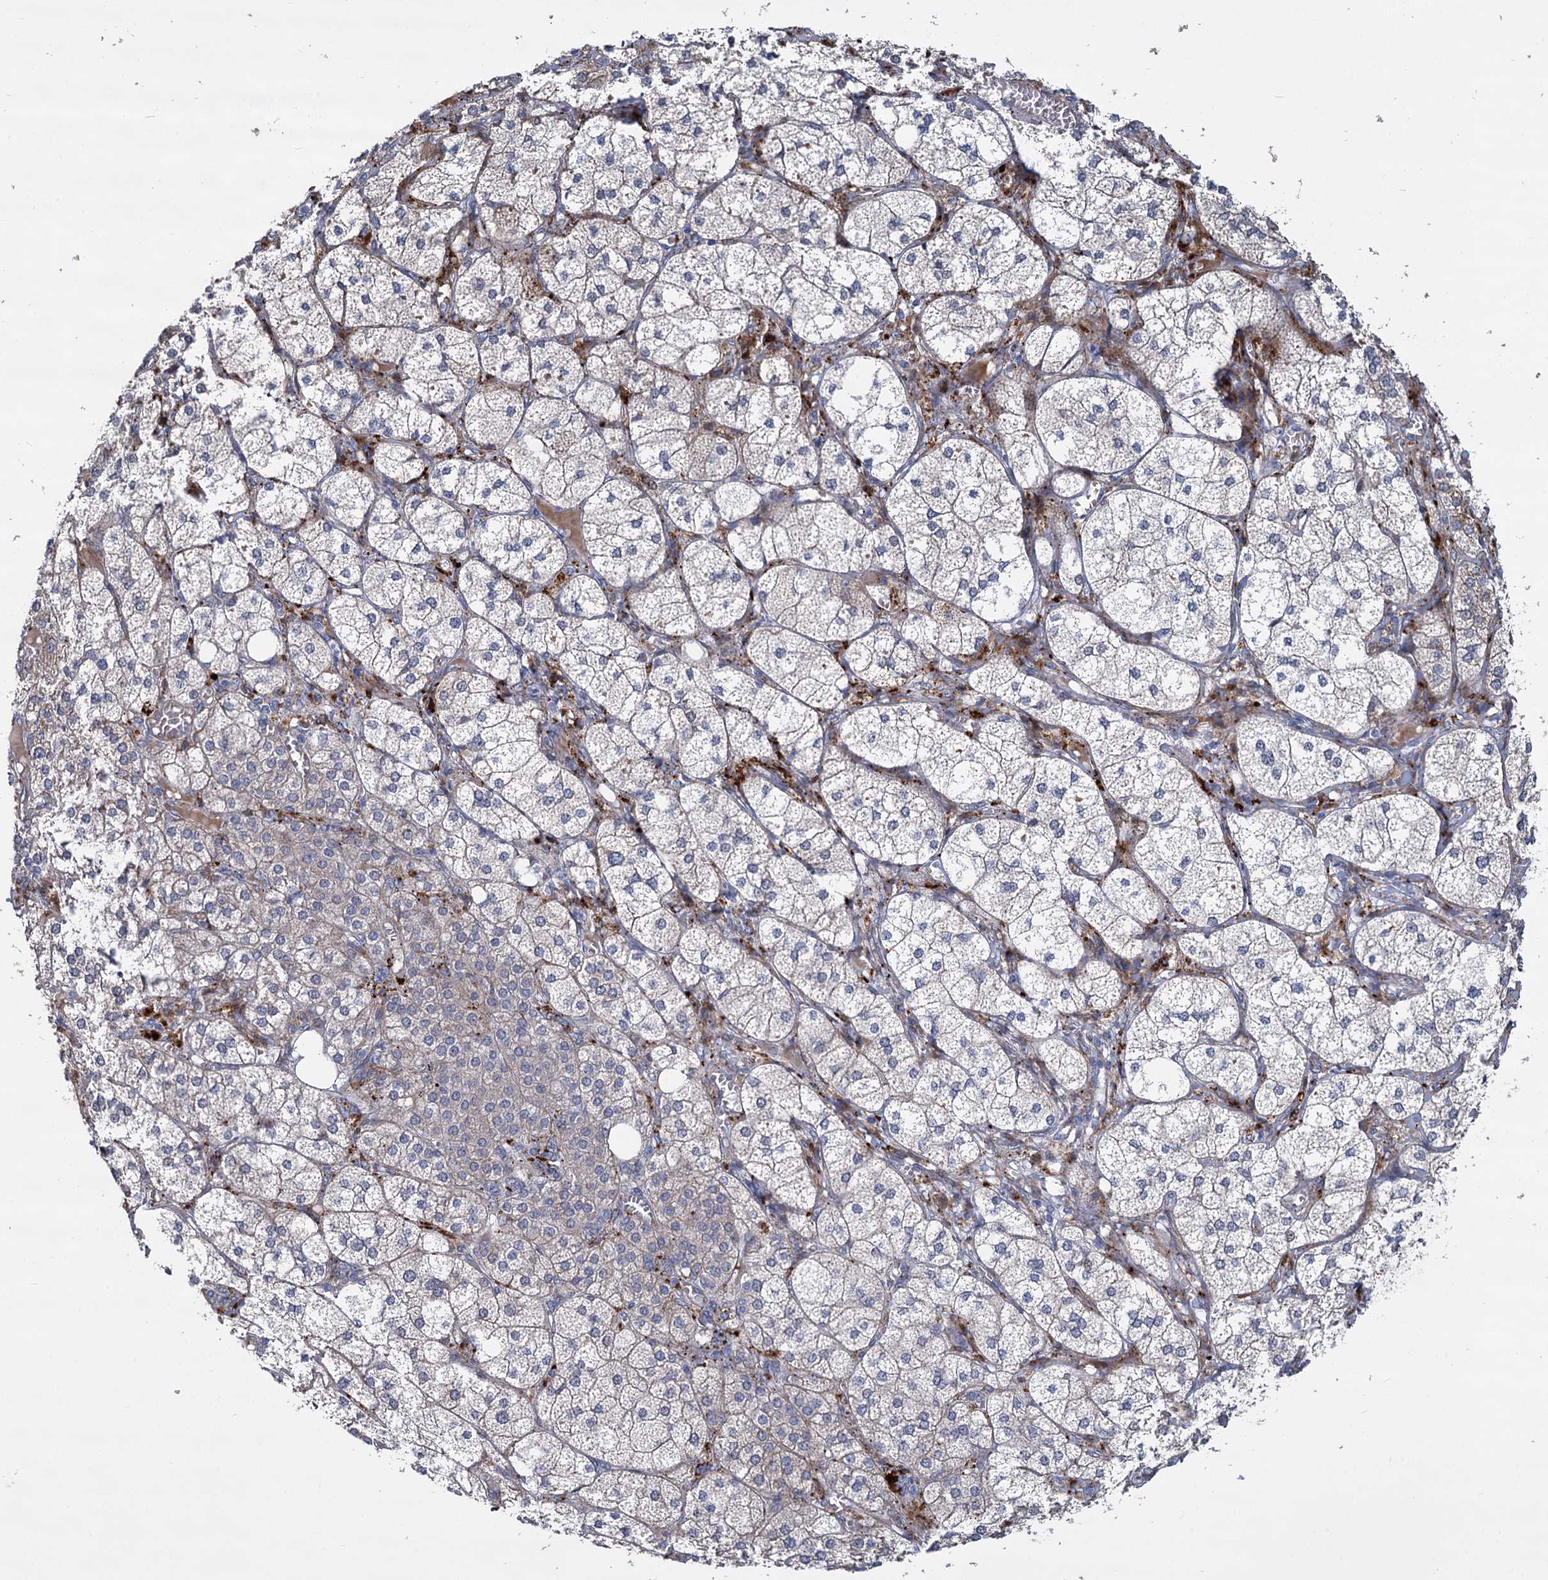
{"staining": {"intensity": "strong", "quantity": "<25%", "location": "cytoplasmic/membranous"}, "tissue": "adrenal gland", "cell_type": "Glandular cells", "image_type": "normal", "snomed": [{"axis": "morphology", "description": "Normal tissue, NOS"}, {"axis": "topography", "description": "Adrenal gland"}], "caption": "IHC image of unremarkable adrenal gland: adrenal gland stained using IHC demonstrates medium levels of strong protein expression localized specifically in the cytoplasmic/membranous of glandular cells, appearing as a cytoplasmic/membranous brown color.", "gene": "TRIM77", "patient": {"sex": "female", "age": 61}}